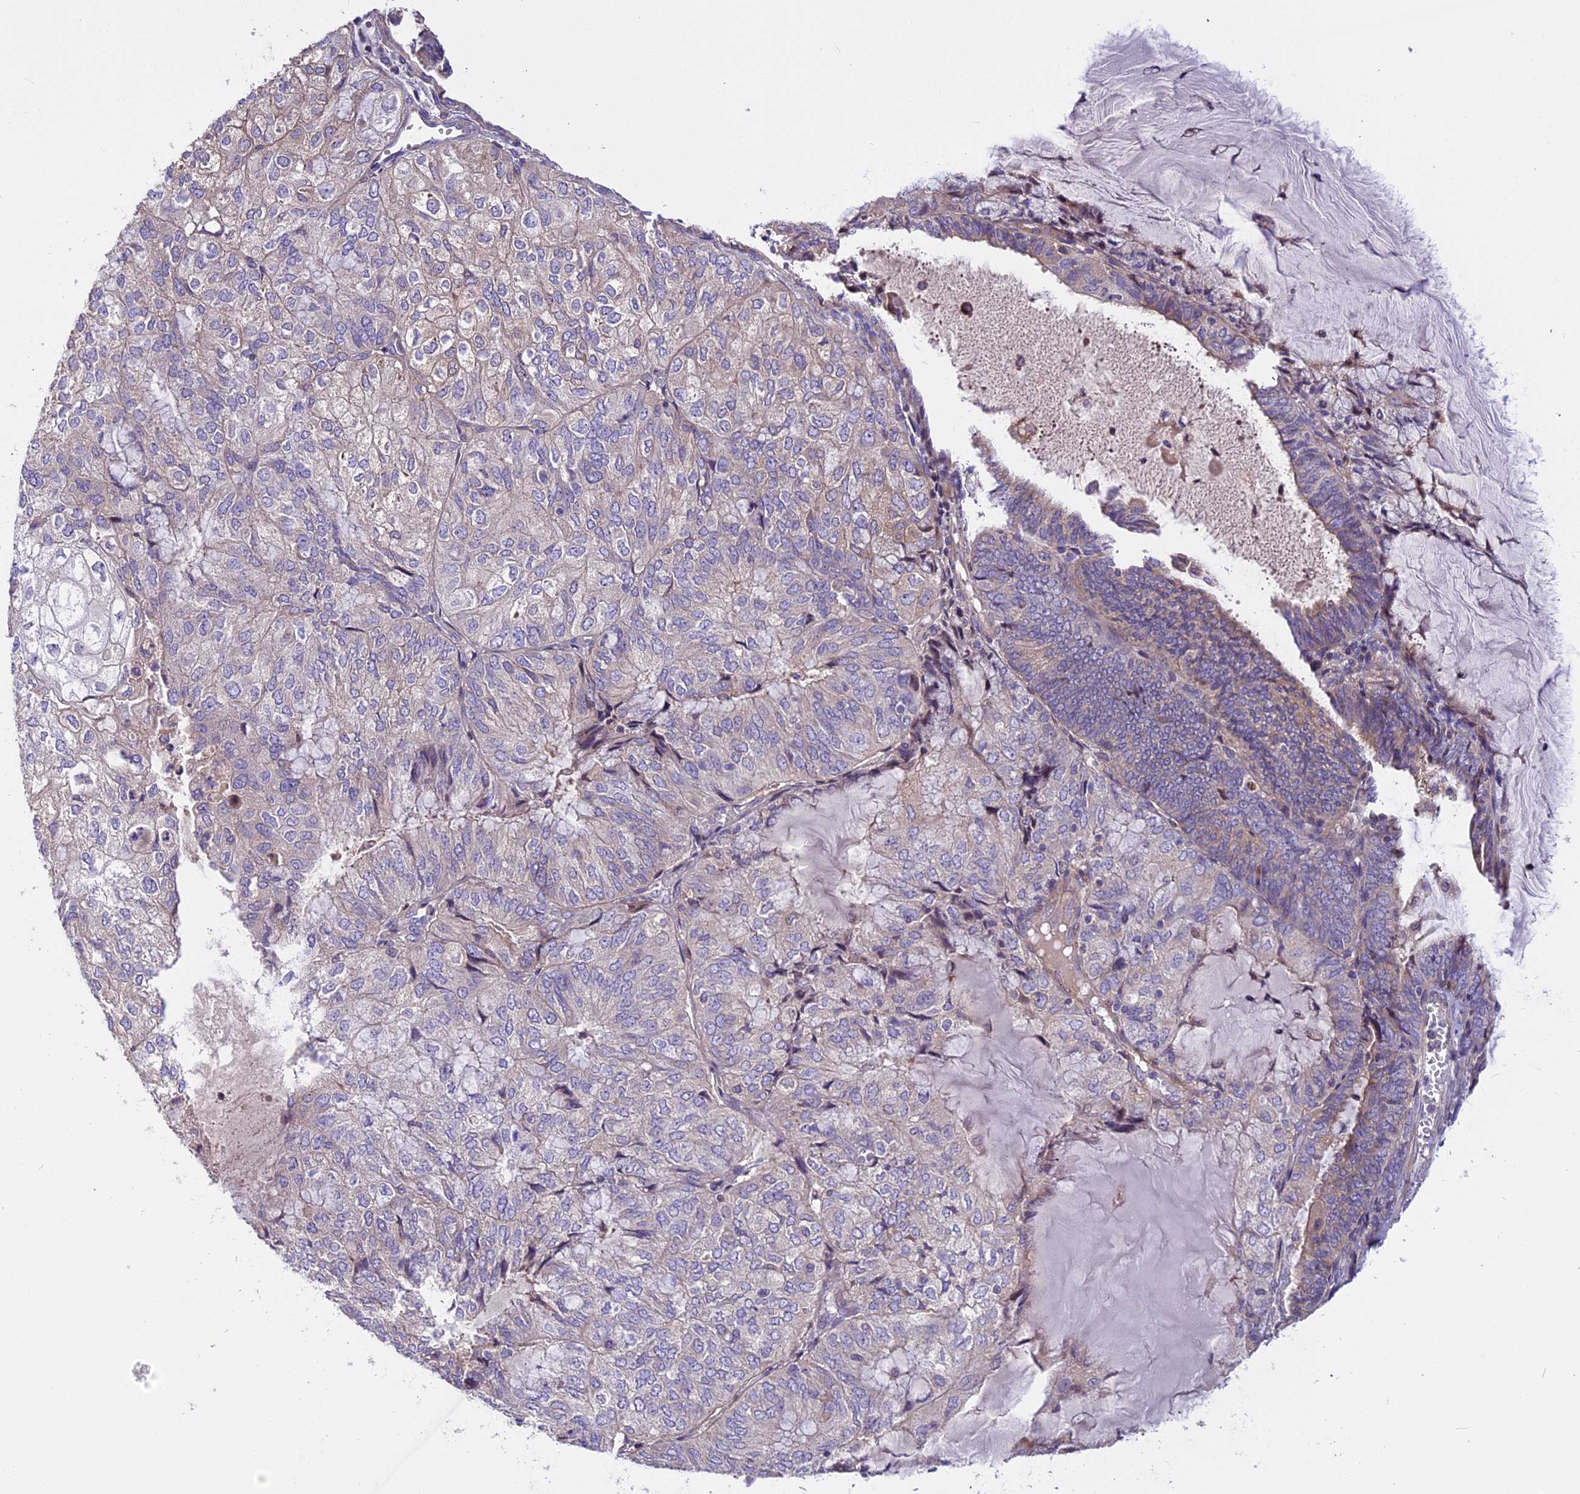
{"staining": {"intensity": "negative", "quantity": "none", "location": "none"}, "tissue": "endometrial cancer", "cell_type": "Tumor cells", "image_type": "cancer", "snomed": [{"axis": "morphology", "description": "Adenocarcinoma, NOS"}, {"axis": "topography", "description": "Endometrium"}], "caption": "This is an immunohistochemistry (IHC) micrograph of adenocarcinoma (endometrial). There is no staining in tumor cells.", "gene": "FAM98C", "patient": {"sex": "female", "age": 81}}